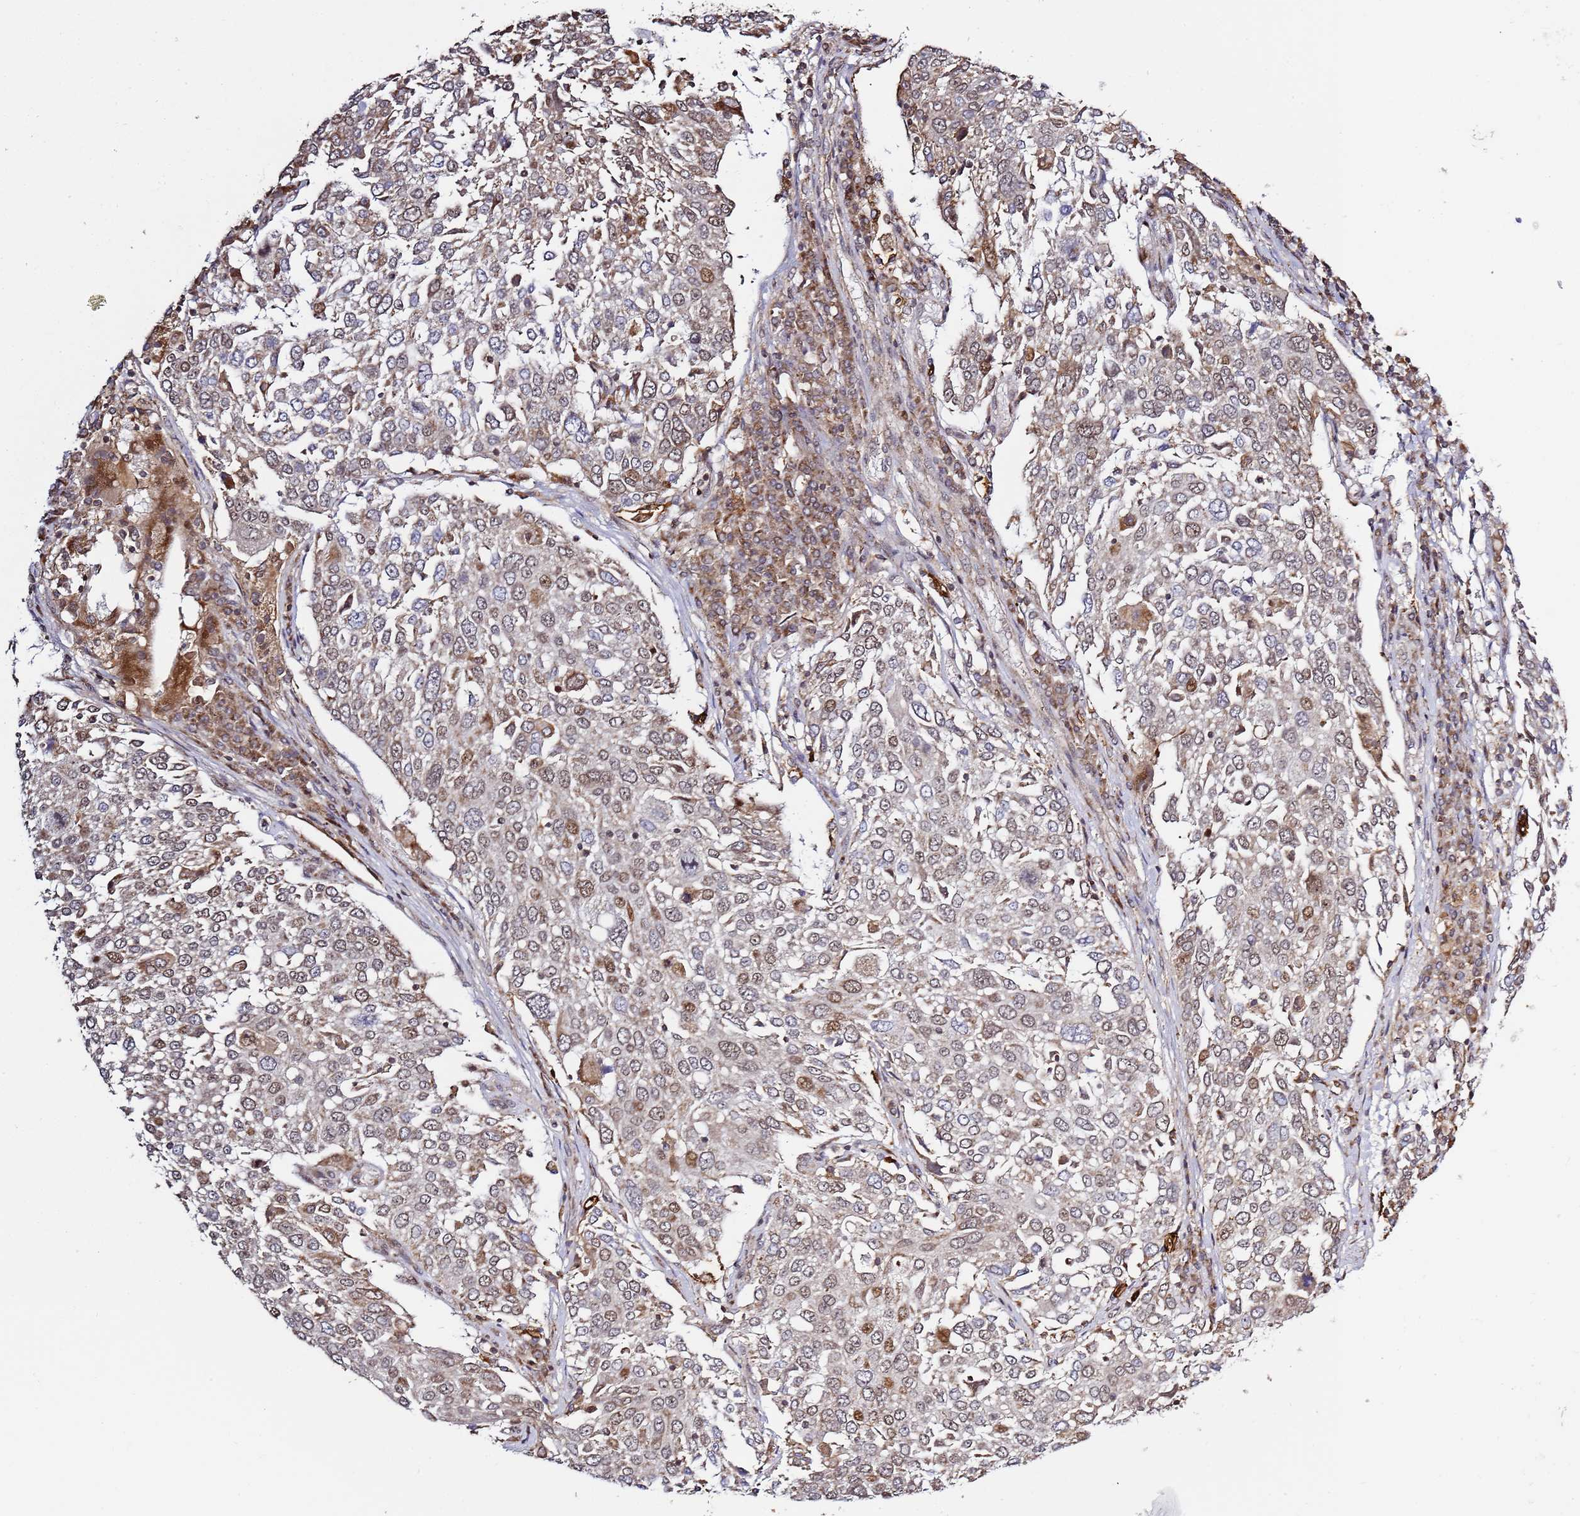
{"staining": {"intensity": "moderate", "quantity": "<25%", "location": "nuclear"}, "tissue": "lung cancer", "cell_type": "Tumor cells", "image_type": "cancer", "snomed": [{"axis": "morphology", "description": "Squamous cell carcinoma, NOS"}, {"axis": "topography", "description": "Lung"}], "caption": "Immunohistochemistry of human squamous cell carcinoma (lung) demonstrates low levels of moderate nuclear staining in about <25% of tumor cells.", "gene": "RCOR2", "patient": {"sex": "male", "age": 65}}